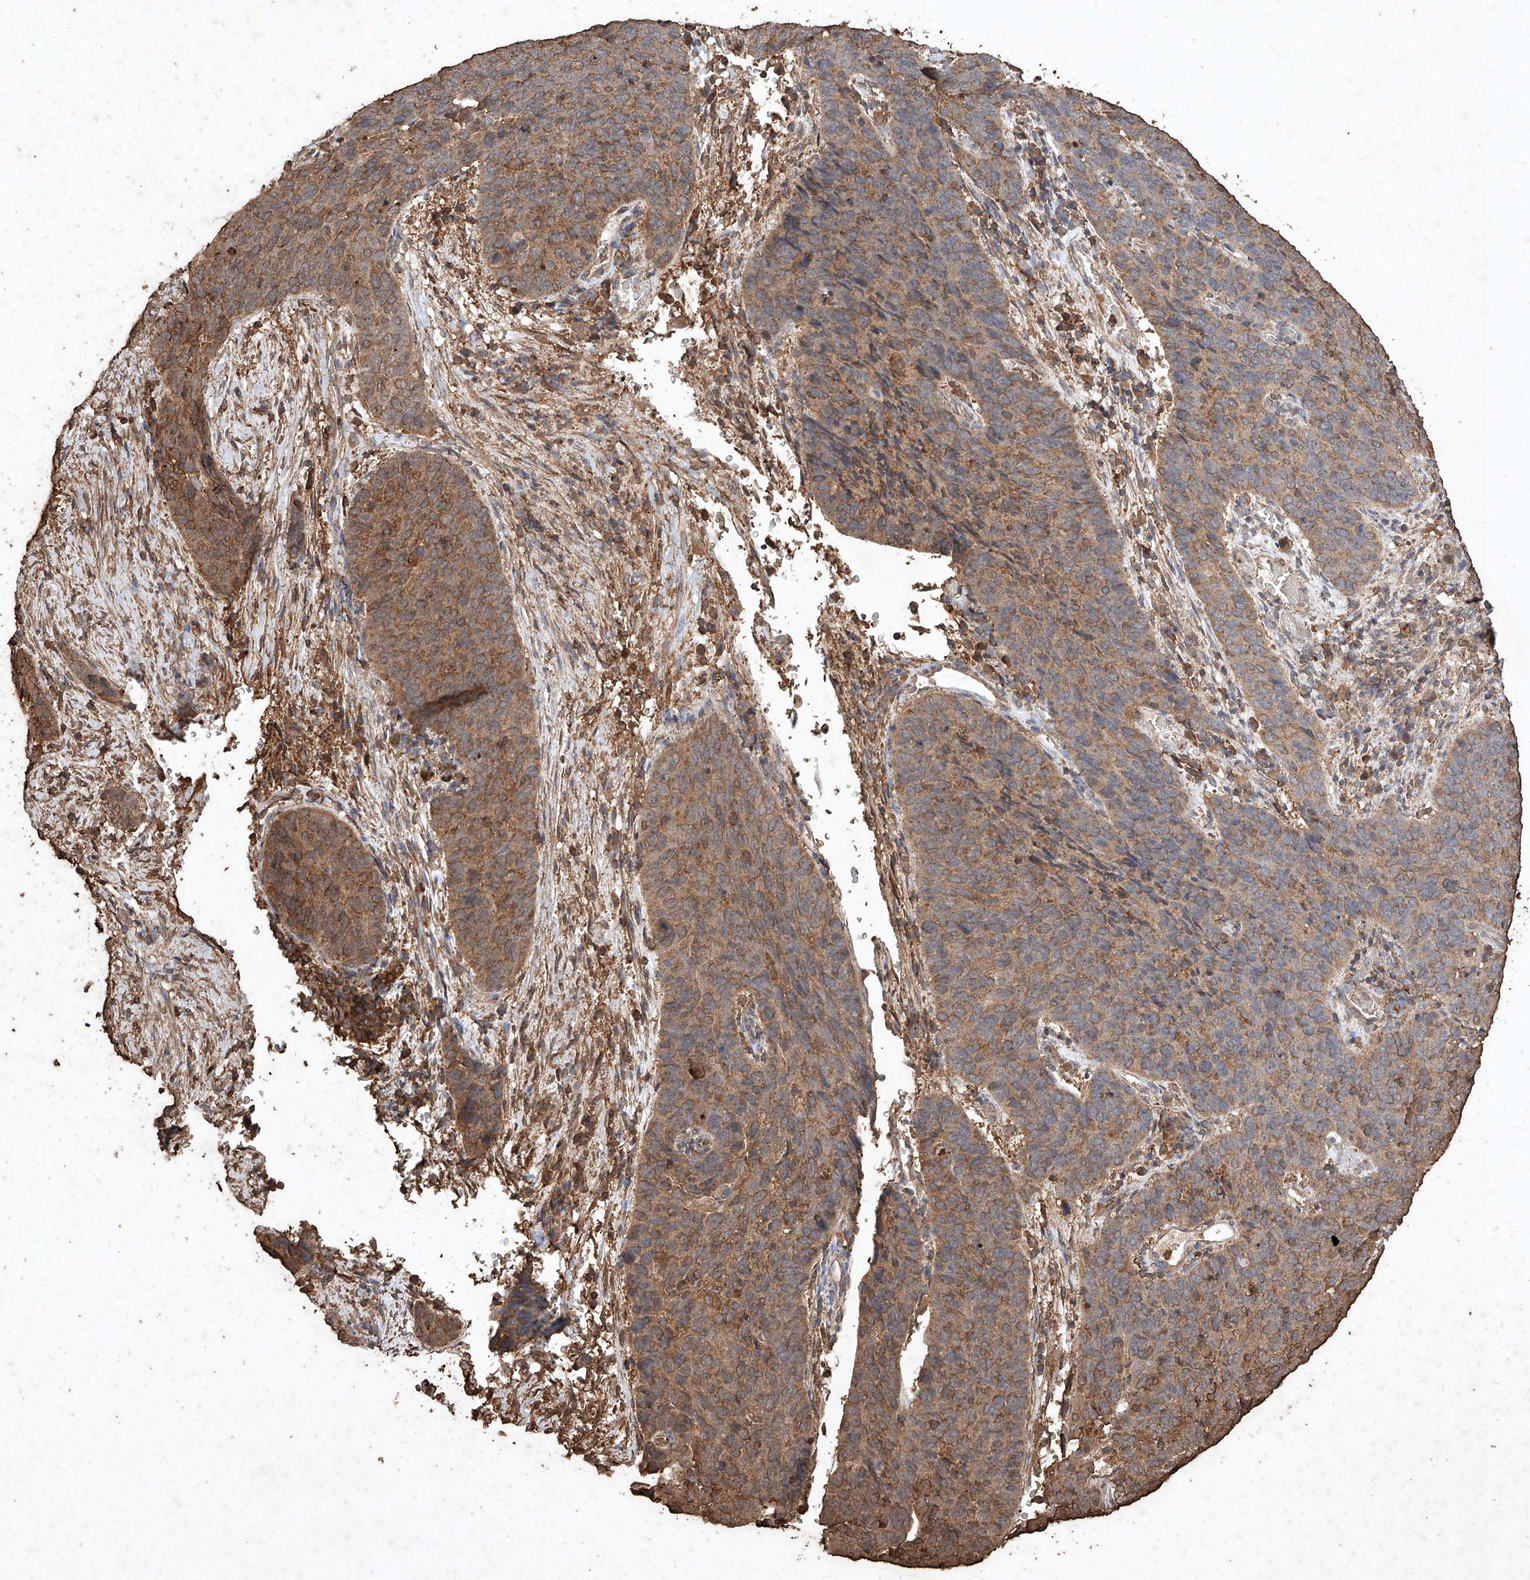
{"staining": {"intensity": "moderate", "quantity": ">75%", "location": "cytoplasmic/membranous"}, "tissue": "cervical cancer", "cell_type": "Tumor cells", "image_type": "cancer", "snomed": [{"axis": "morphology", "description": "Squamous cell carcinoma, NOS"}, {"axis": "topography", "description": "Cervix"}], "caption": "The image reveals staining of squamous cell carcinoma (cervical), revealing moderate cytoplasmic/membranous protein expression (brown color) within tumor cells.", "gene": "M6PR", "patient": {"sex": "female", "age": 60}}